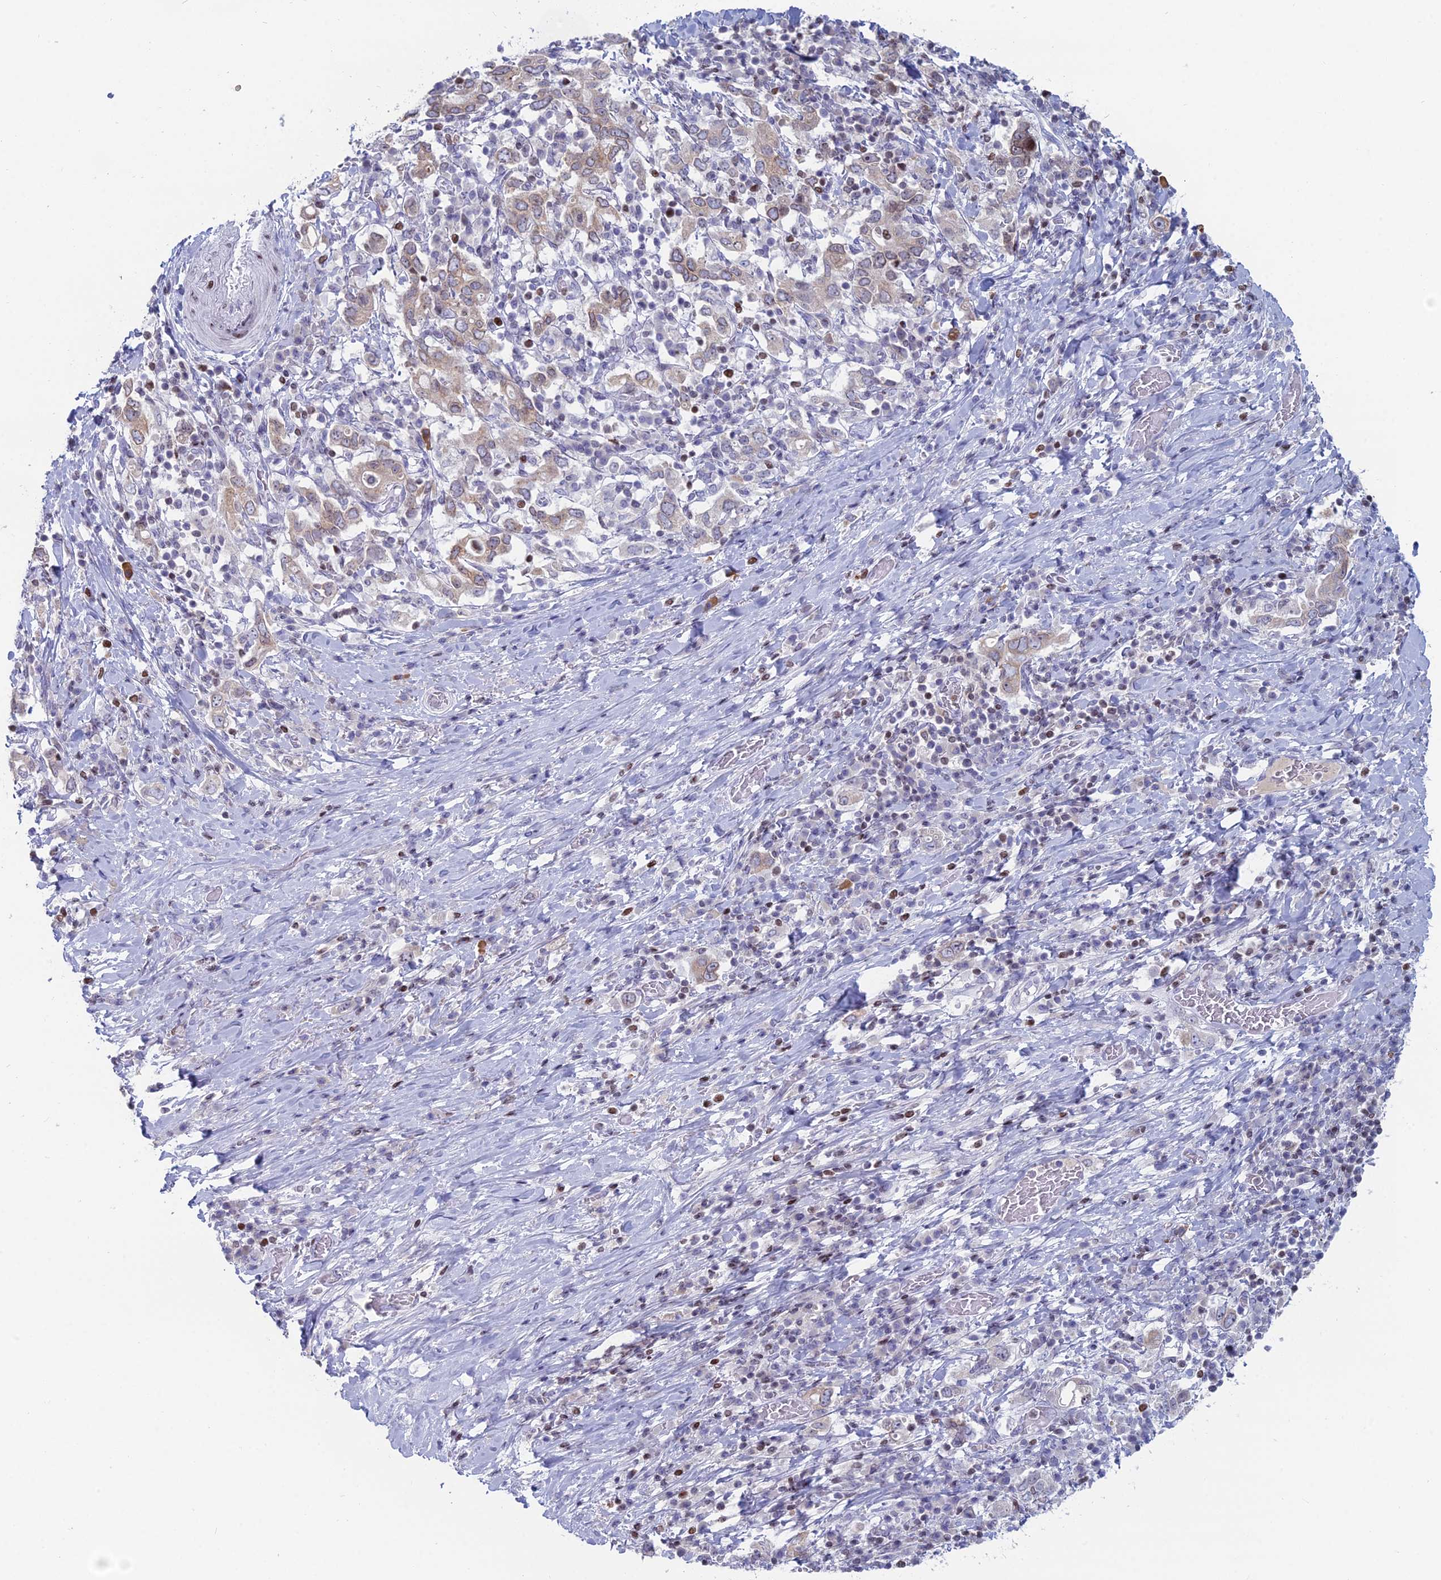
{"staining": {"intensity": "weak", "quantity": ">75%", "location": "cytoplasmic/membranous,nuclear"}, "tissue": "stomach cancer", "cell_type": "Tumor cells", "image_type": "cancer", "snomed": [{"axis": "morphology", "description": "Adenocarcinoma, NOS"}, {"axis": "topography", "description": "Stomach, upper"}, {"axis": "topography", "description": "Stomach"}], "caption": "Stomach adenocarcinoma stained with a protein marker demonstrates weak staining in tumor cells.", "gene": "CERS6", "patient": {"sex": "male", "age": 62}}